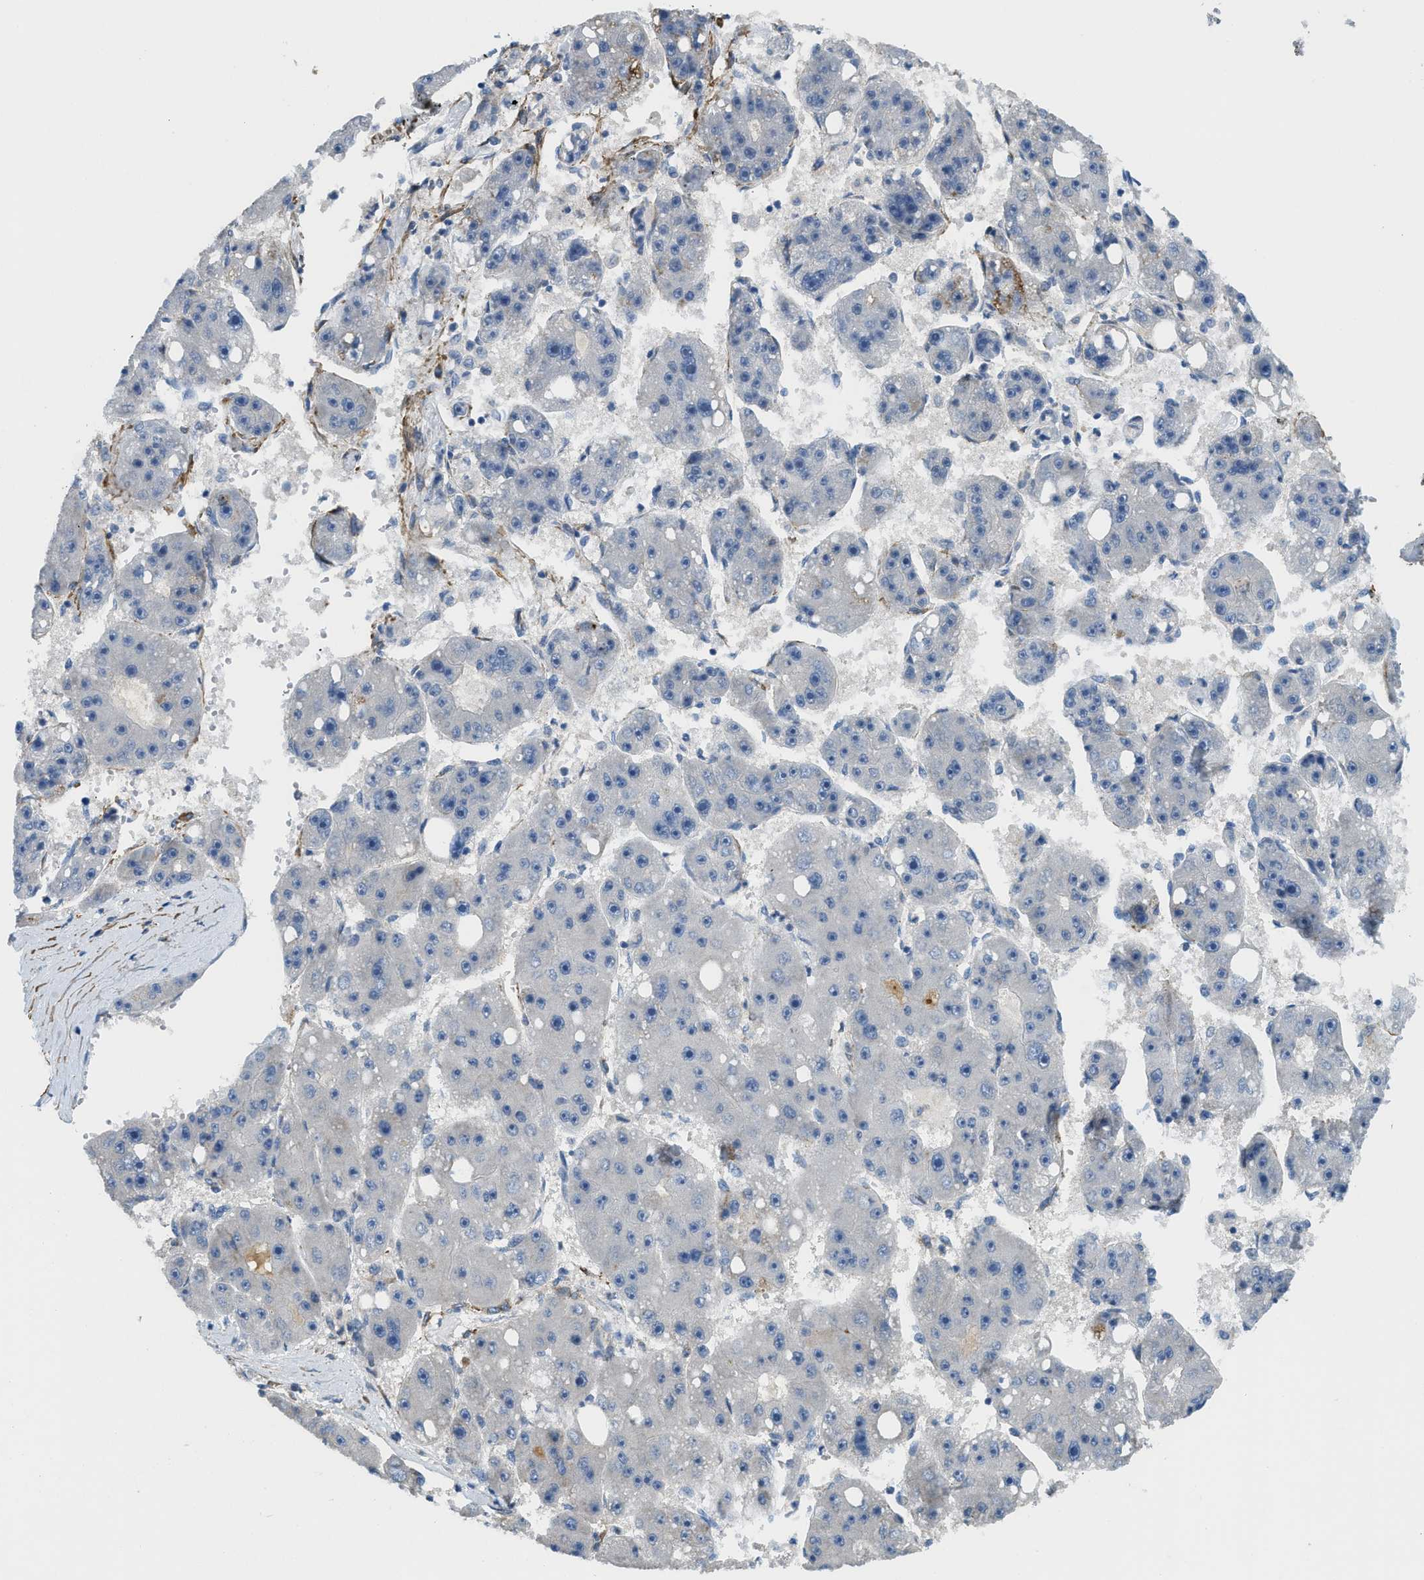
{"staining": {"intensity": "negative", "quantity": "none", "location": "none"}, "tissue": "liver cancer", "cell_type": "Tumor cells", "image_type": "cancer", "snomed": [{"axis": "morphology", "description": "Carcinoma, Hepatocellular, NOS"}, {"axis": "topography", "description": "Liver"}], "caption": "Image shows no significant protein staining in tumor cells of liver cancer (hepatocellular carcinoma).", "gene": "BMPR1A", "patient": {"sex": "female", "age": 61}}